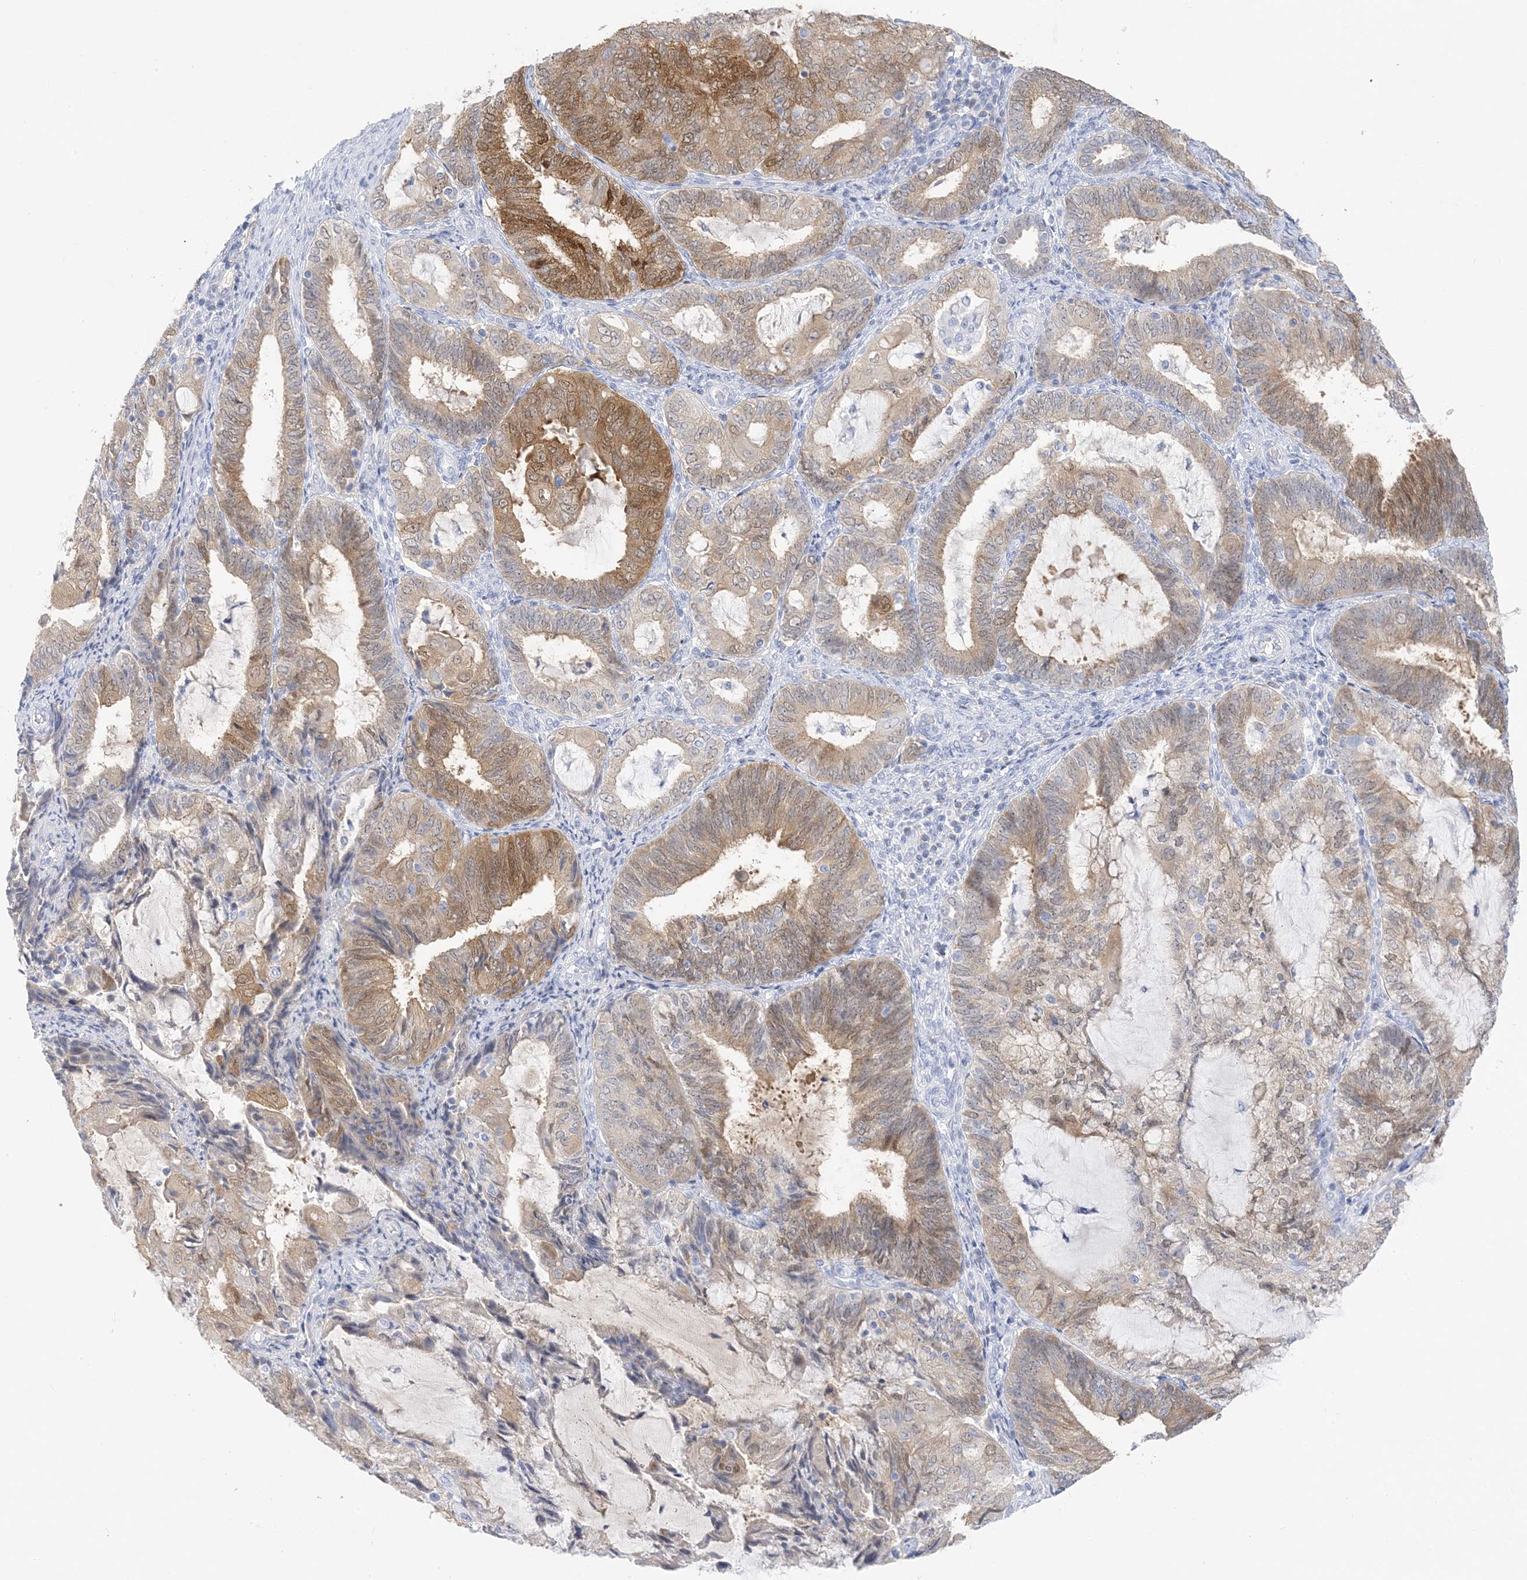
{"staining": {"intensity": "moderate", "quantity": "25%-75%", "location": "cytoplasmic/membranous"}, "tissue": "endometrial cancer", "cell_type": "Tumor cells", "image_type": "cancer", "snomed": [{"axis": "morphology", "description": "Adenocarcinoma, NOS"}, {"axis": "topography", "description": "Endometrium"}], "caption": "Protein expression analysis of endometrial cancer shows moderate cytoplasmic/membranous expression in approximately 25%-75% of tumor cells. The staining was performed using DAB (3,3'-diaminobenzidine), with brown indicating positive protein expression. Nuclei are stained blue with hematoxylin.", "gene": "SH3YL1", "patient": {"sex": "female", "age": 81}}